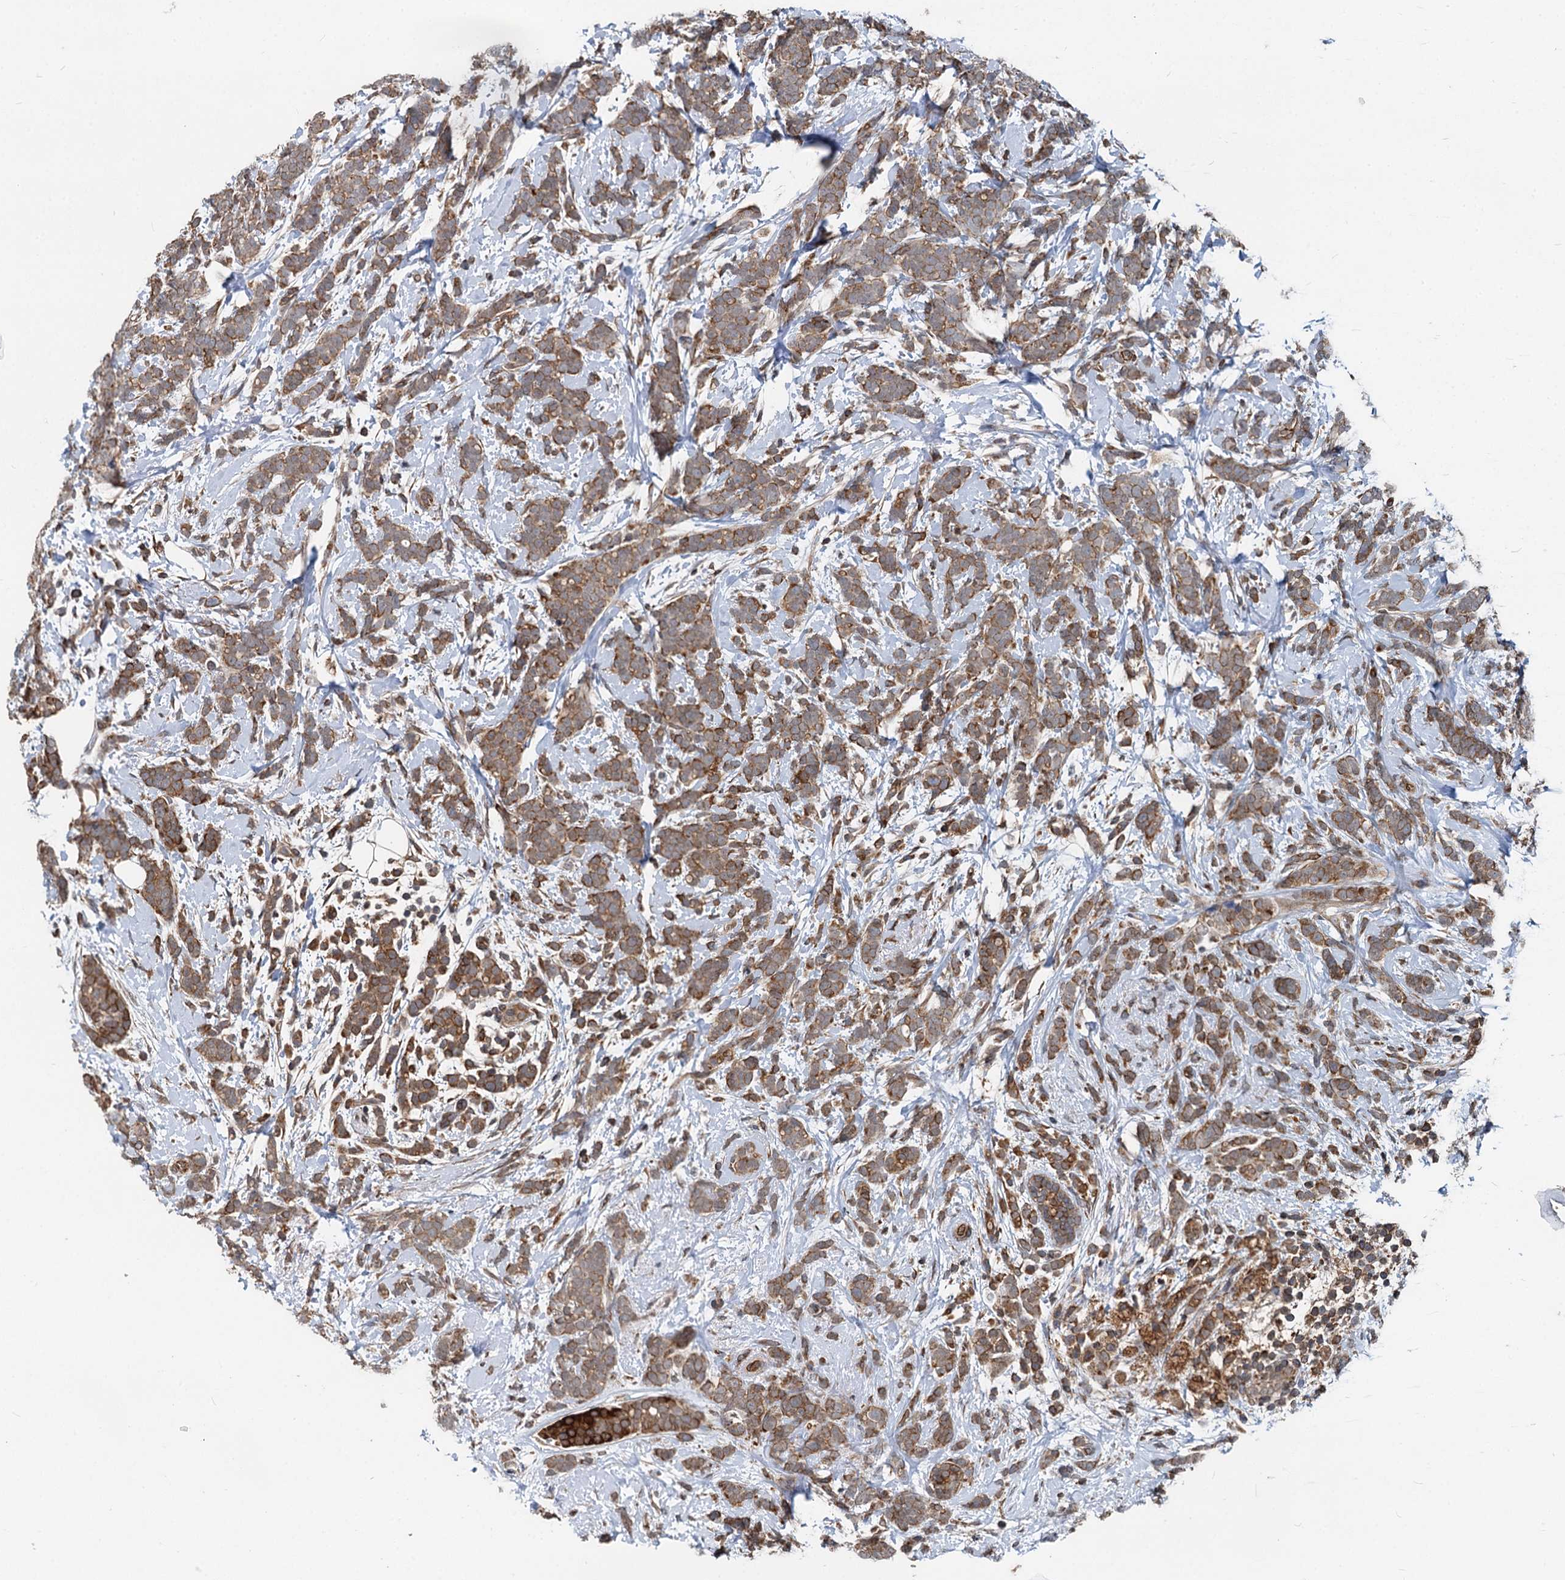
{"staining": {"intensity": "moderate", "quantity": ">75%", "location": "cytoplasmic/membranous"}, "tissue": "breast cancer", "cell_type": "Tumor cells", "image_type": "cancer", "snomed": [{"axis": "morphology", "description": "Lobular carcinoma"}, {"axis": "topography", "description": "Breast"}], "caption": "Lobular carcinoma (breast) stained with a protein marker exhibits moderate staining in tumor cells.", "gene": "STIM1", "patient": {"sex": "female", "age": 58}}